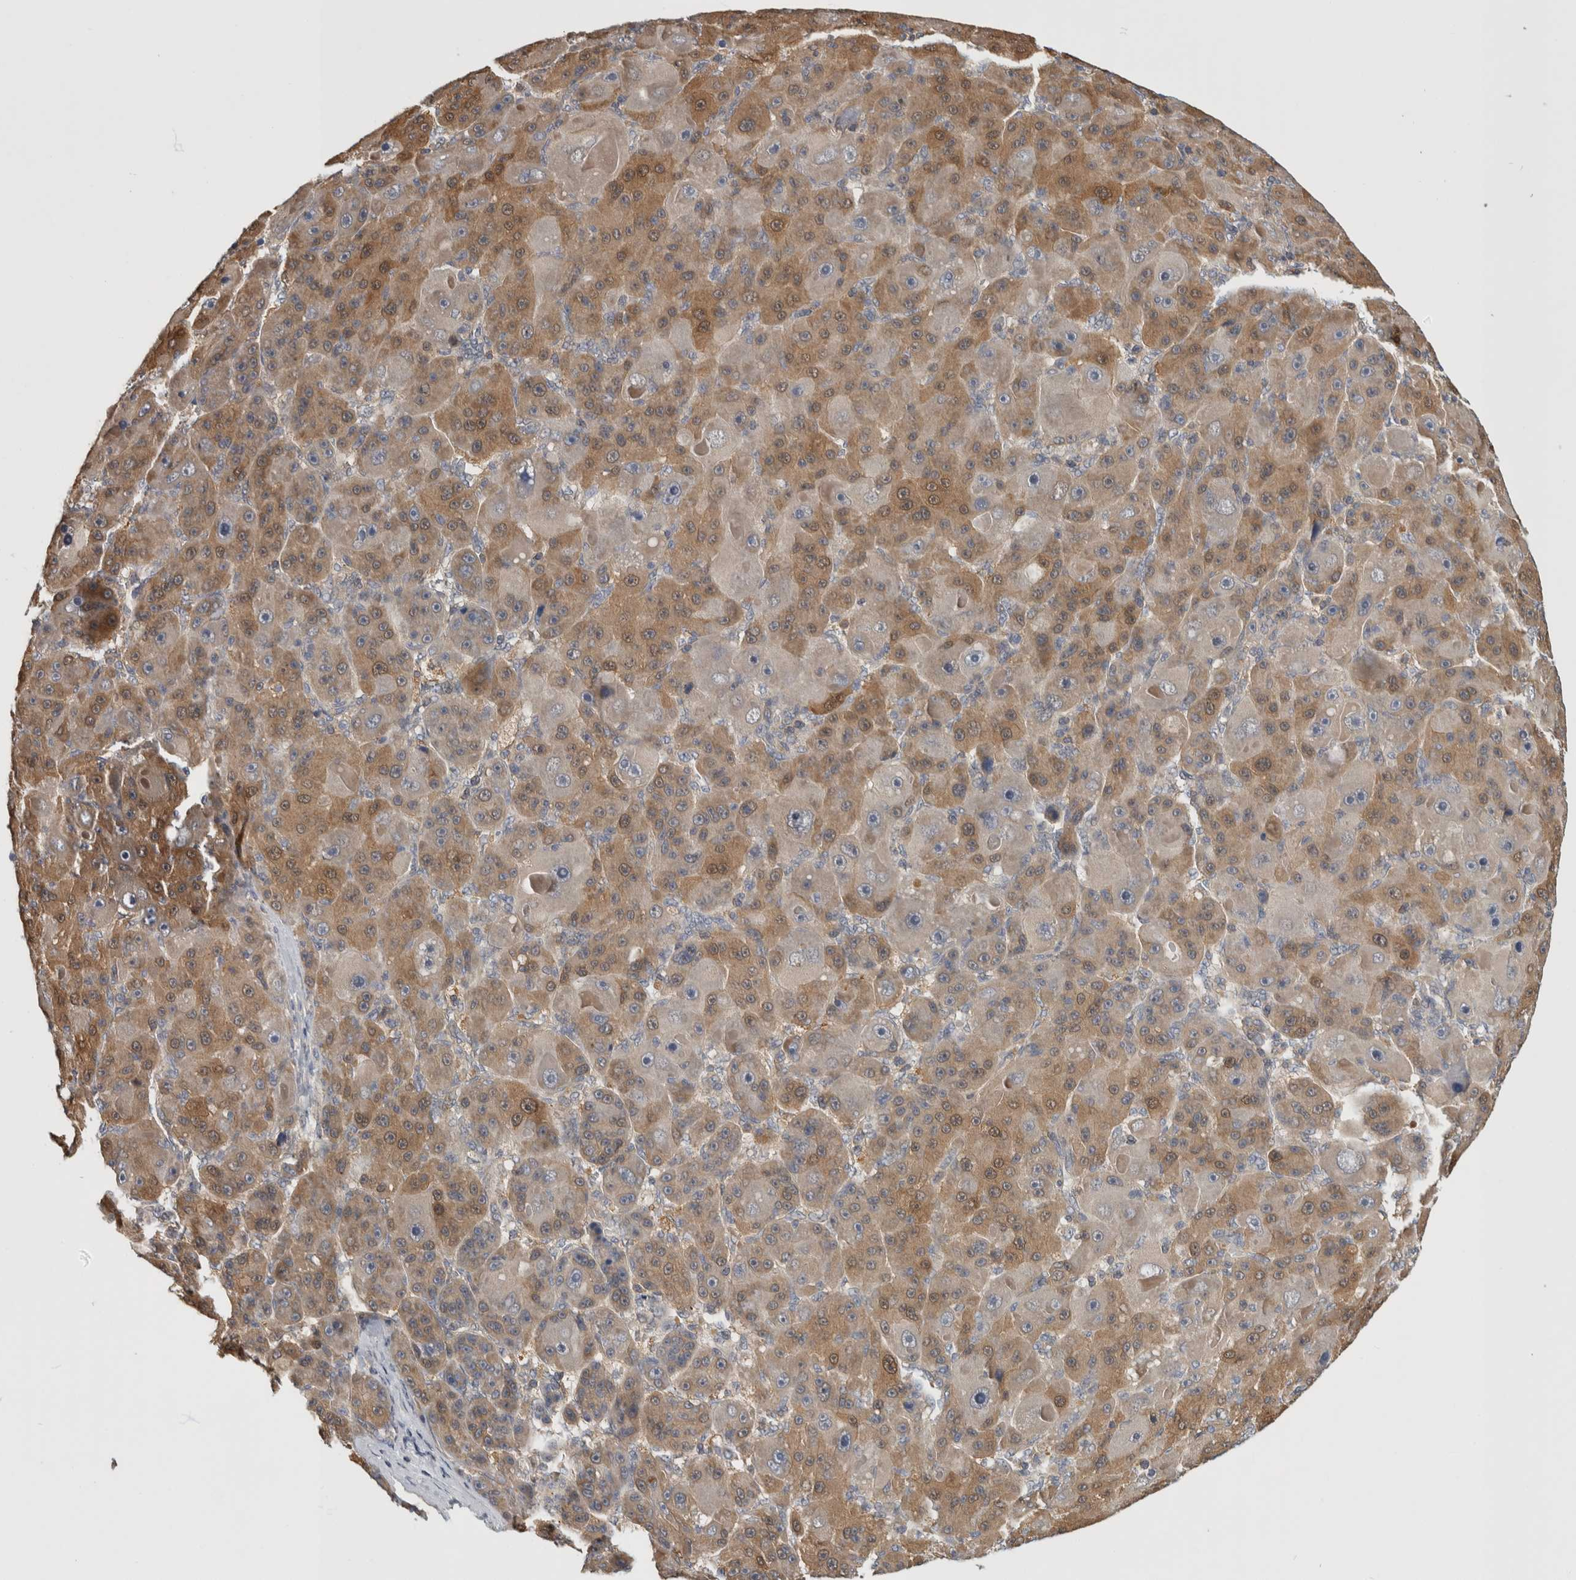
{"staining": {"intensity": "moderate", "quantity": "25%-75%", "location": "cytoplasmic/membranous"}, "tissue": "liver cancer", "cell_type": "Tumor cells", "image_type": "cancer", "snomed": [{"axis": "morphology", "description": "Carcinoma, Hepatocellular, NOS"}, {"axis": "topography", "description": "Liver"}], "caption": "A high-resolution histopathology image shows immunohistochemistry (IHC) staining of liver hepatocellular carcinoma, which displays moderate cytoplasmic/membranous positivity in approximately 25%-75% of tumor cells. The staining was performed using DAB (3,3'-diaminobenzidine) to visualize the protein expression in brown, while the nuclei were stained in blue with hematoxylin (Magnification: 20x).", "gene": "PGM1", "patient": {"sex": "male", "age": 76}}